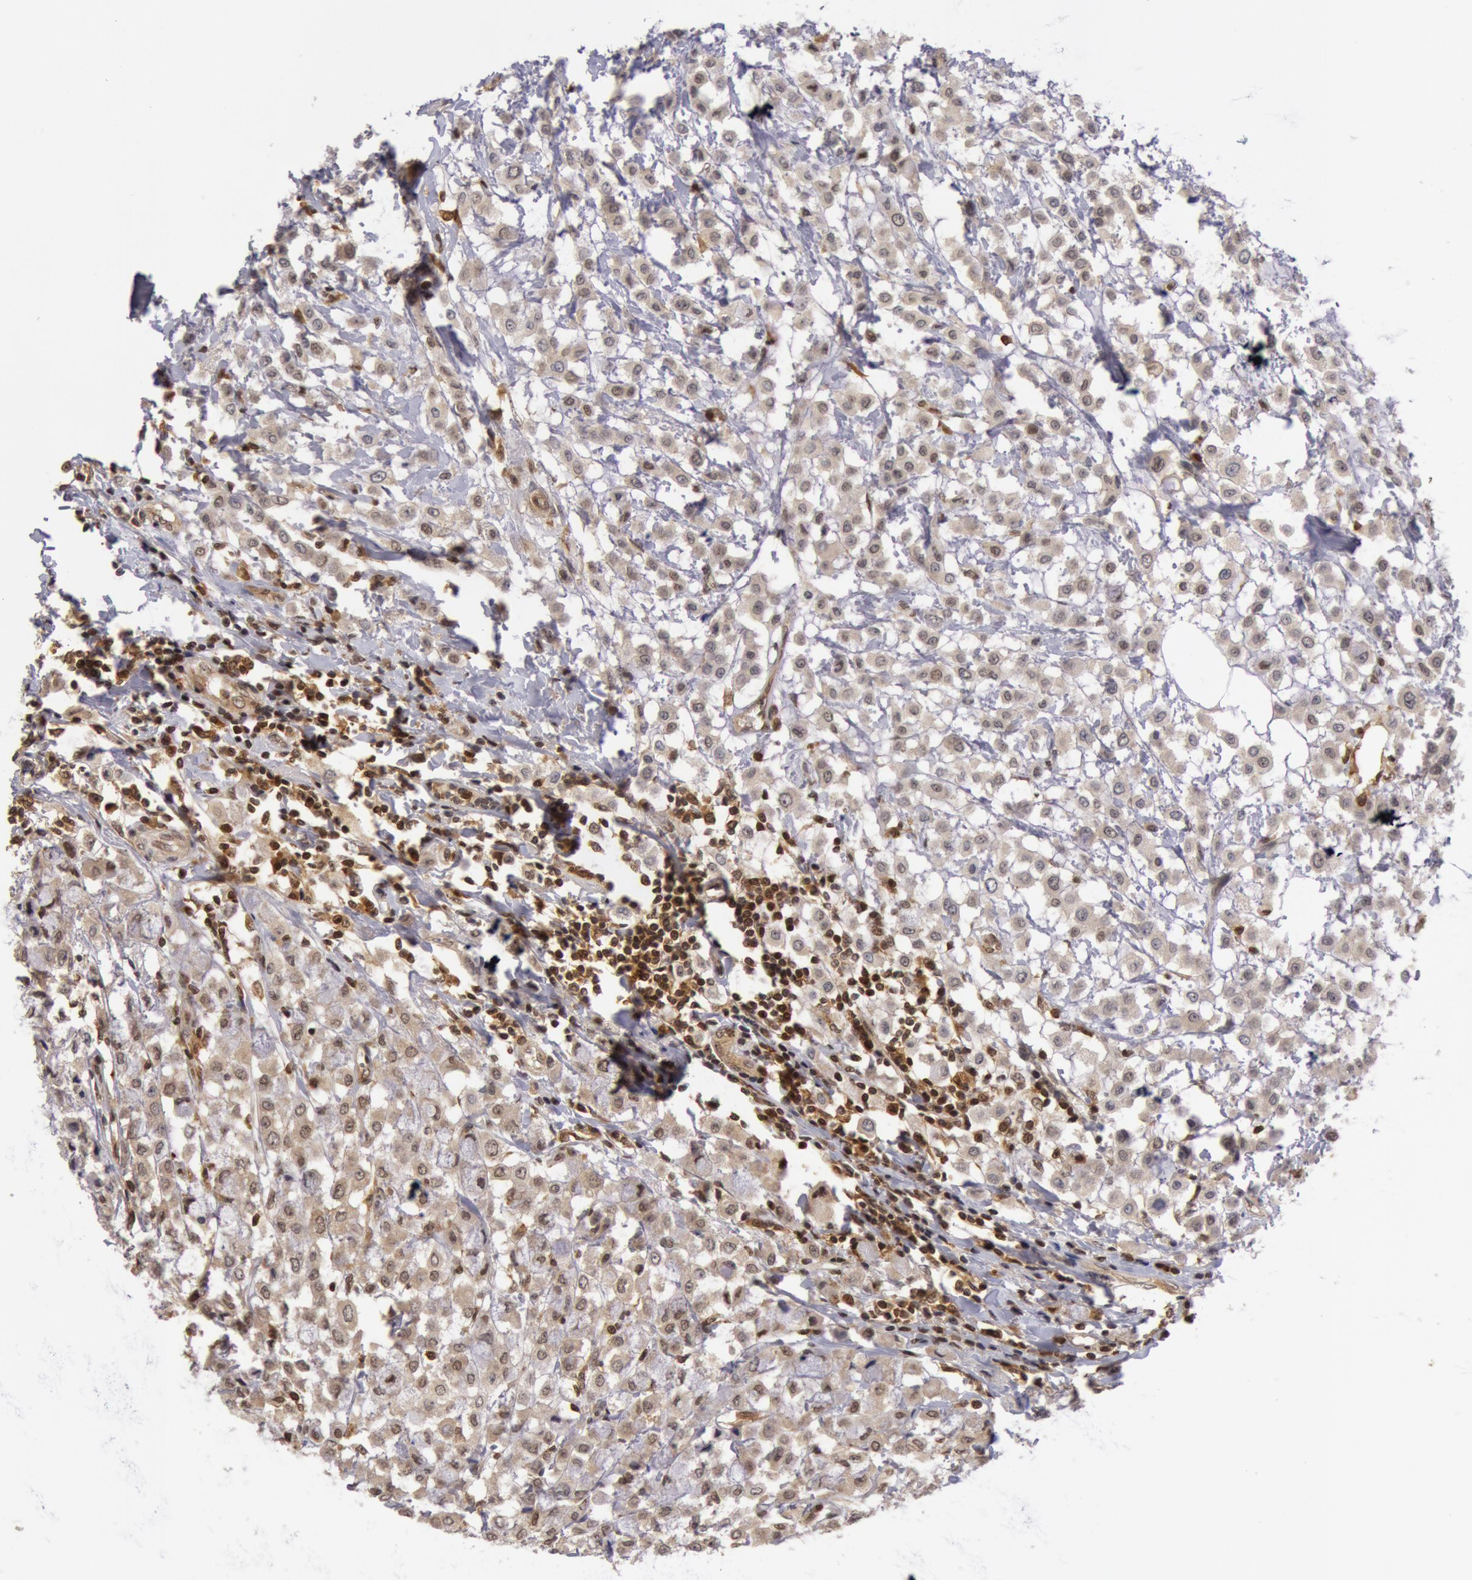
{"staining": {"intensity": "negative", "quantity": "none", "location": "none"}, "tissue": "breast cancer", "cell_type": "Tumor cells", "image_type": "cancer", "snomed": [{"axis": "morphology", "description": "Lobular carcinoma"}, {"axis": "topography", "description": "Breast"}], "caption": "High power microscopy histopathology image of an immunohistochemistry (IHC) image of breast lobular carcinoma, revealing no significant staining in tumor cells. Nuclei are stained in blue.", "gene": "ZNF350", "patient": {"sex": "female", "age": 85}}